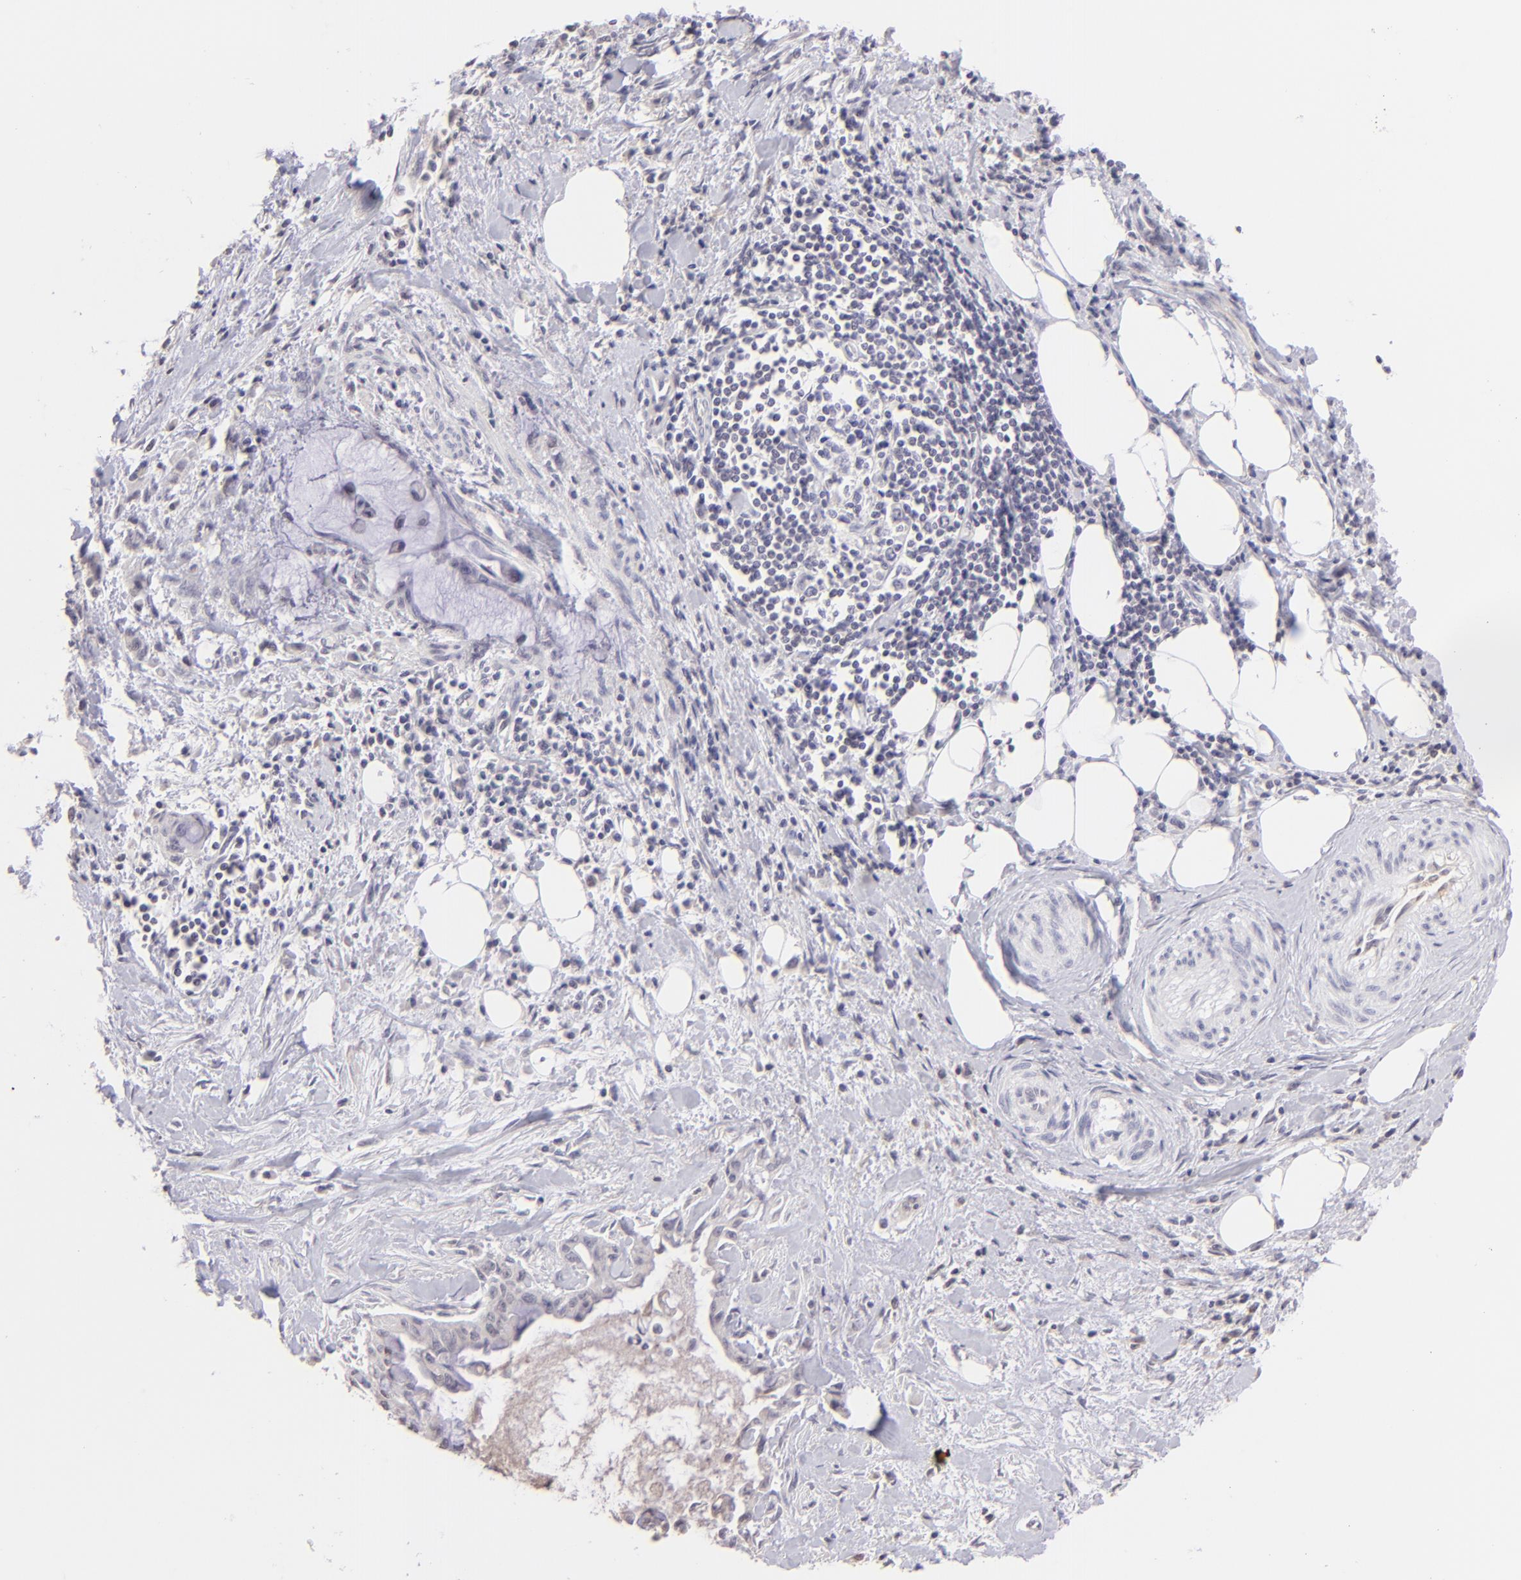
{"staining": {"intensity": "negative", "quantity": "none", "location": "none"}, "tissue": "pancreatic cancer", "cell_type": "Tumor cells", "image_type": "cancer", "snomed": [{"axis": "morphology", "description": "Adenocarcinoma, NOS"}, {"axis": "topography", "description": "Pancreas"}], "caption": "A photomicrograph of human pancreatic adenocarcinoma is negative for staining in tumor cells. Nuclei are stained in blue.", "gene": "MAGEA1", "patient": {"sex": "male", "age": 59}}